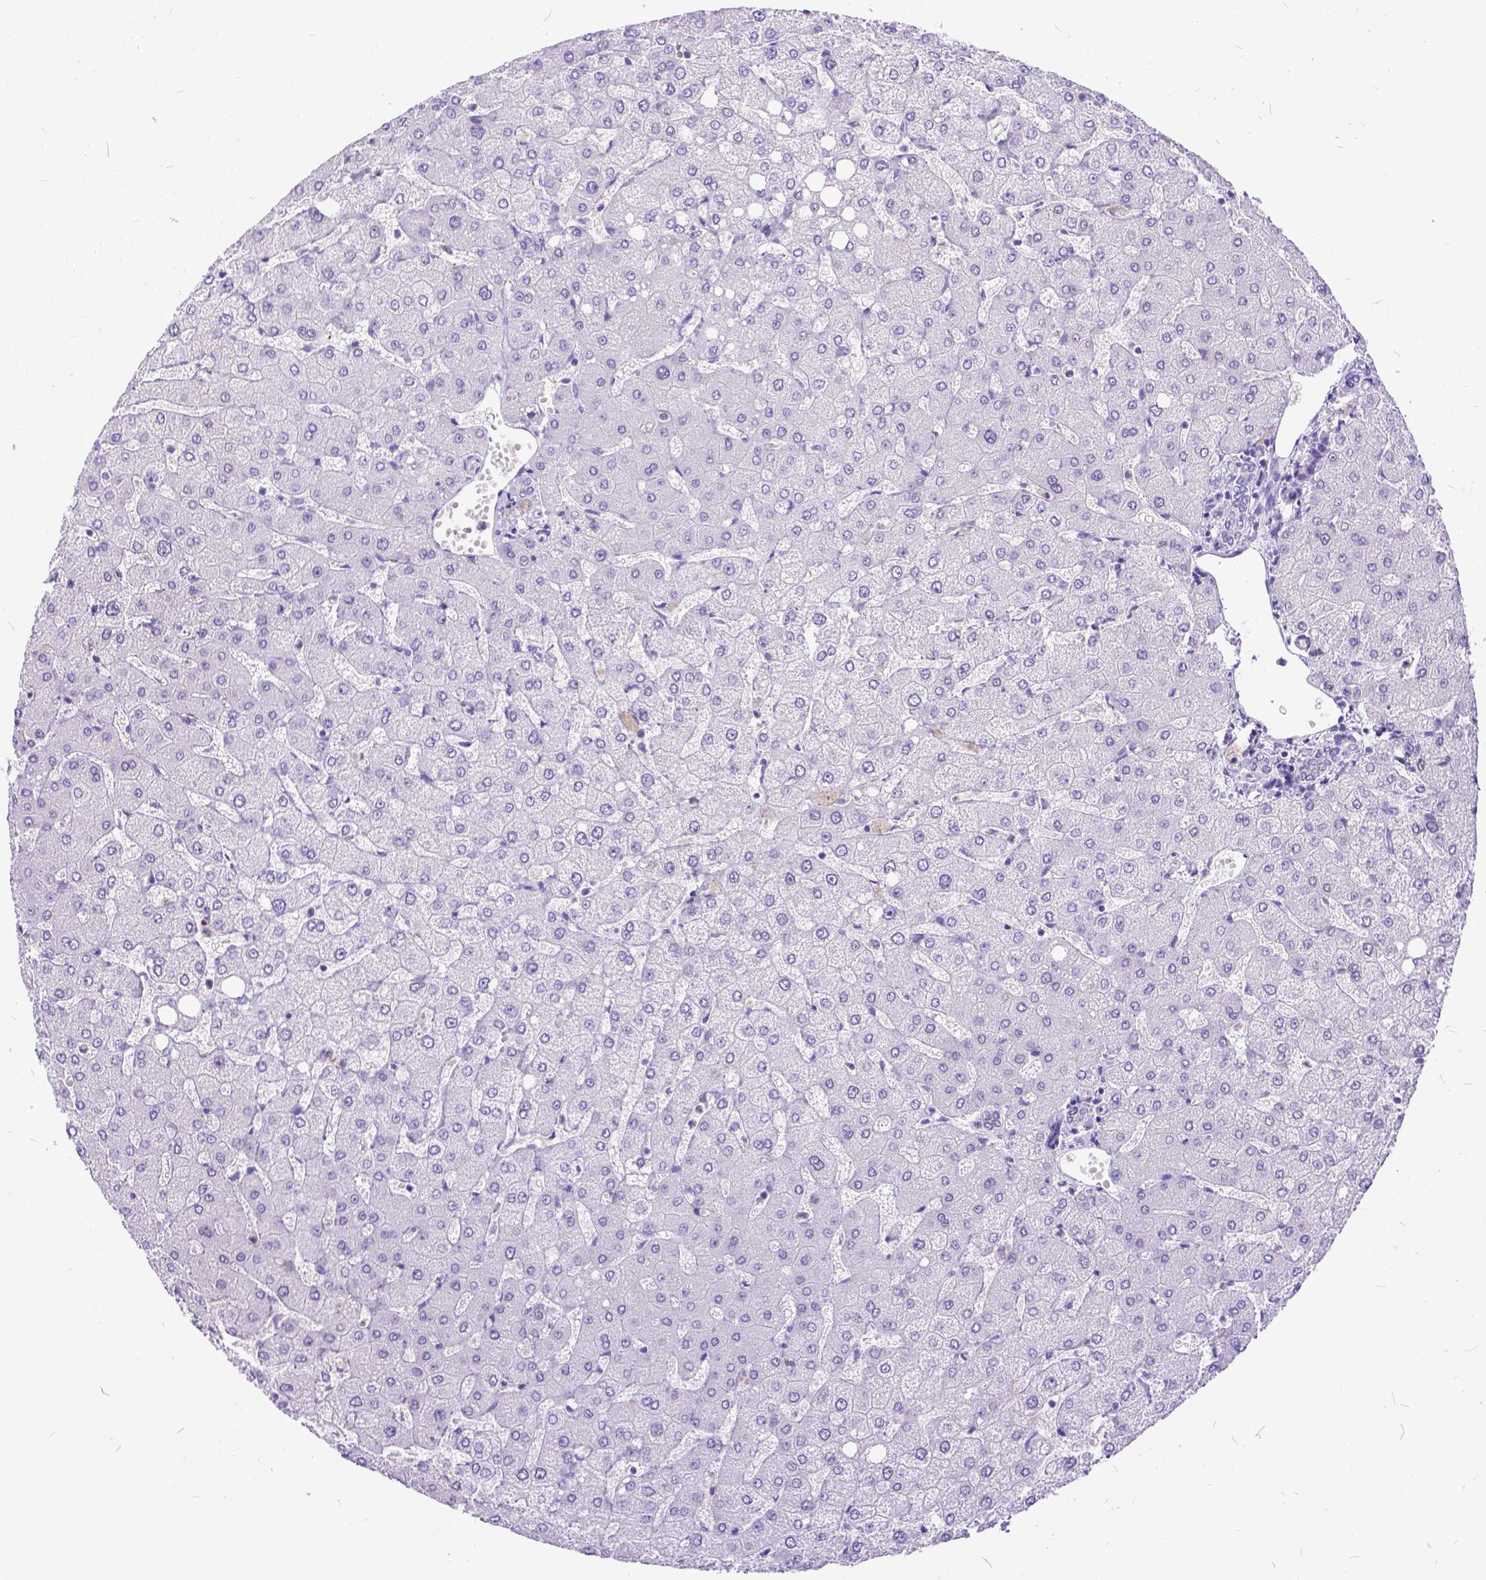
{"staining": {"intensity": "negative", "quantity": "none", "location": "none"}, "tissue": "liver", "cell_type": "Cholangiocytes", "image_type": "normal", "snomed": [{"axis": "morphology", "description": "Normal tissue, NOS"}, {"axis": "topography", "description": "Liver"}], "caption": "This is a micrograph of IHC staining of normal liver, which shows no expression in cholangiocytes. Brightfield microscopy of immunohistochemistry stained with DAB (brown) and hematoxylin (blue), captured at high magnification.", "gene": "TMEM169", "patient": {"sex": "female", "age": 54}}